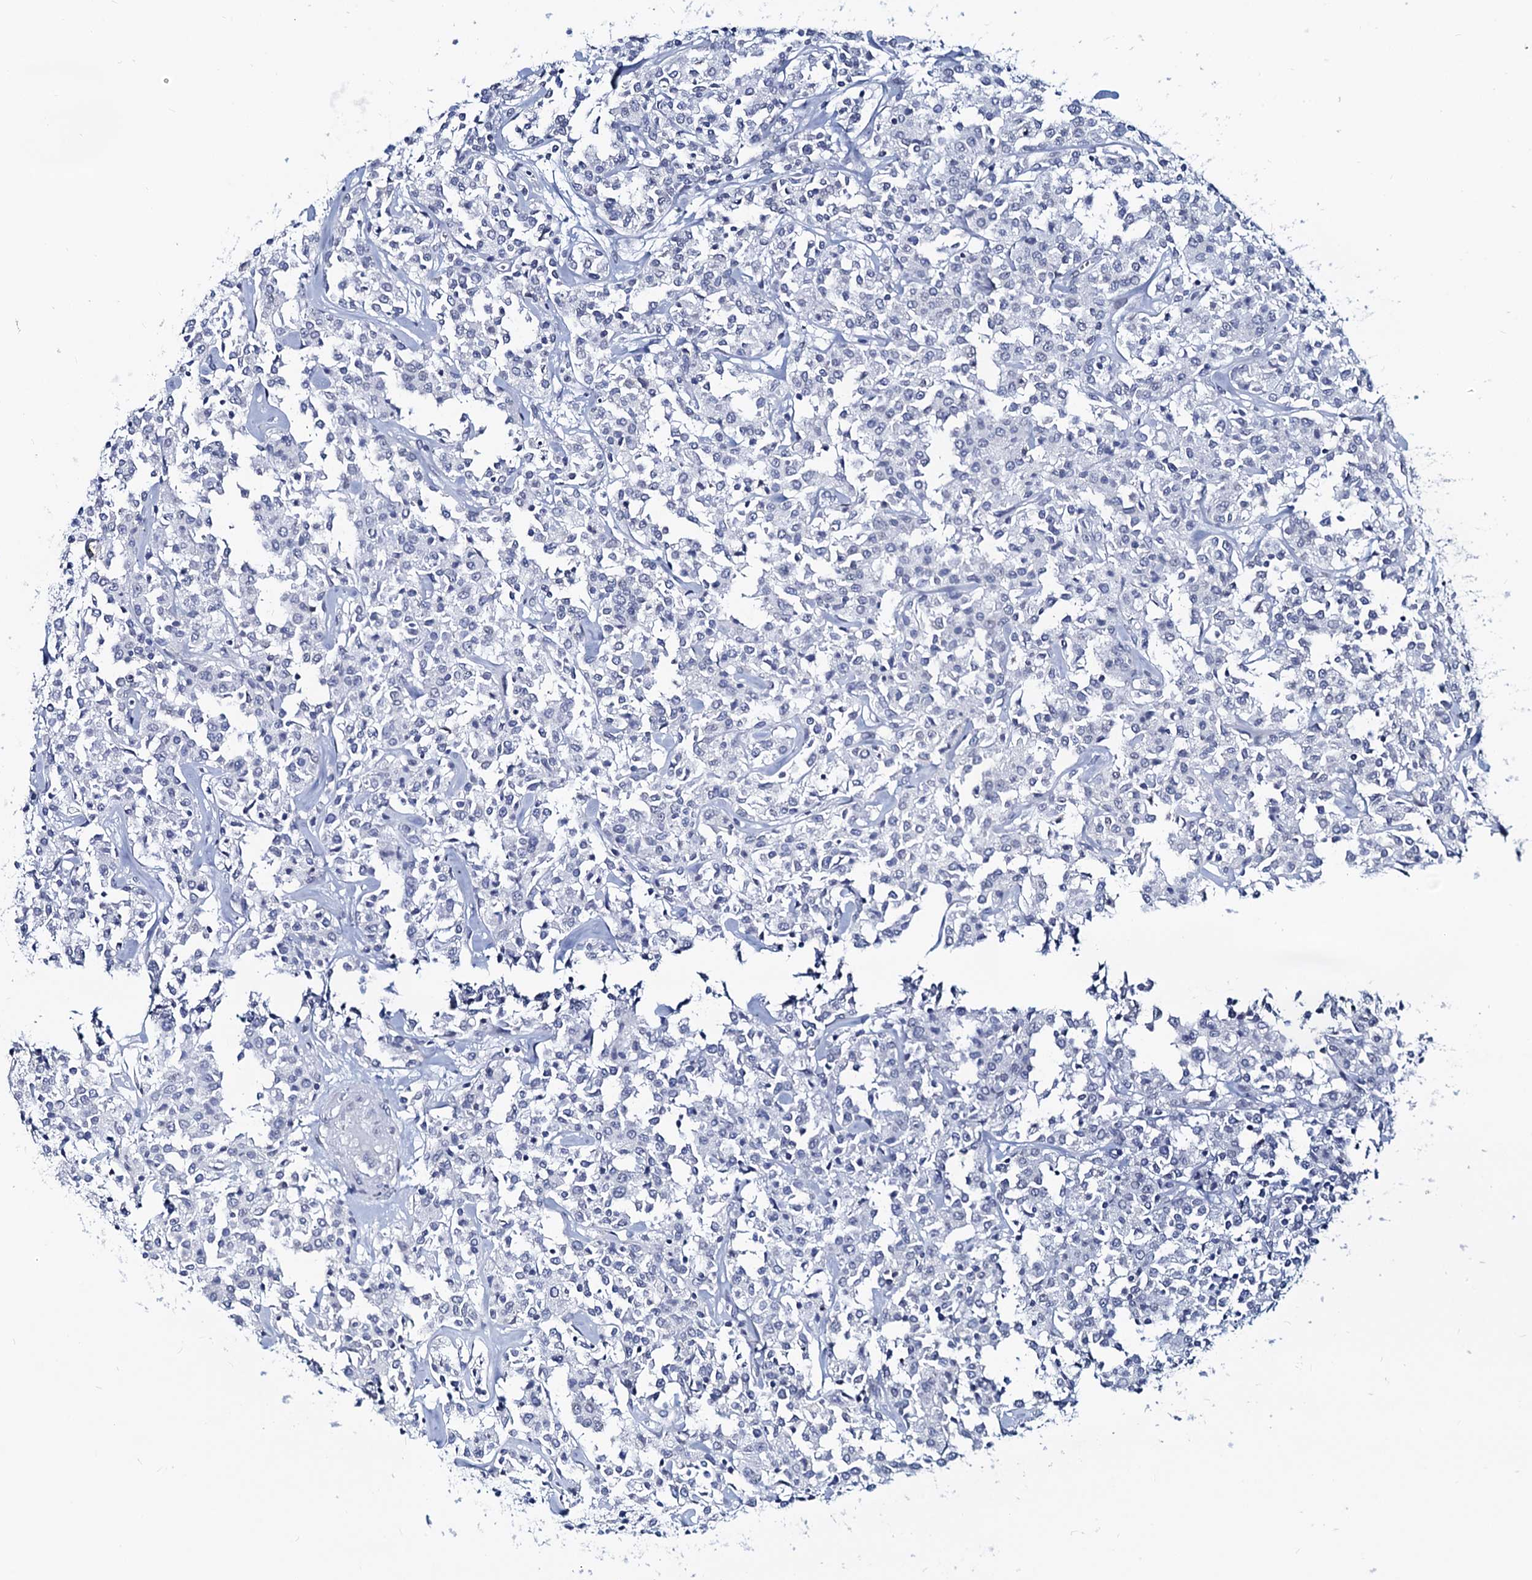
{"staining": {"intensity": "negative", "quantity": "none", "location": "none"}, "tissue": "lymphoma", "cell_type": "Tumor cells", "image_type": "cancer", "snomed": [{"axis": "morphology", "description": "Malignant lymphoma, non-Hodgkin's type, Low grade"}, {"axis": "topography", "description": "Small intestine"}], "caption": "Photomicrograph shows no protein positivity in tumor cells of lymphoma tissue.", "gene": "TOX3", "patient": {"sex": "female", "age": 59}}